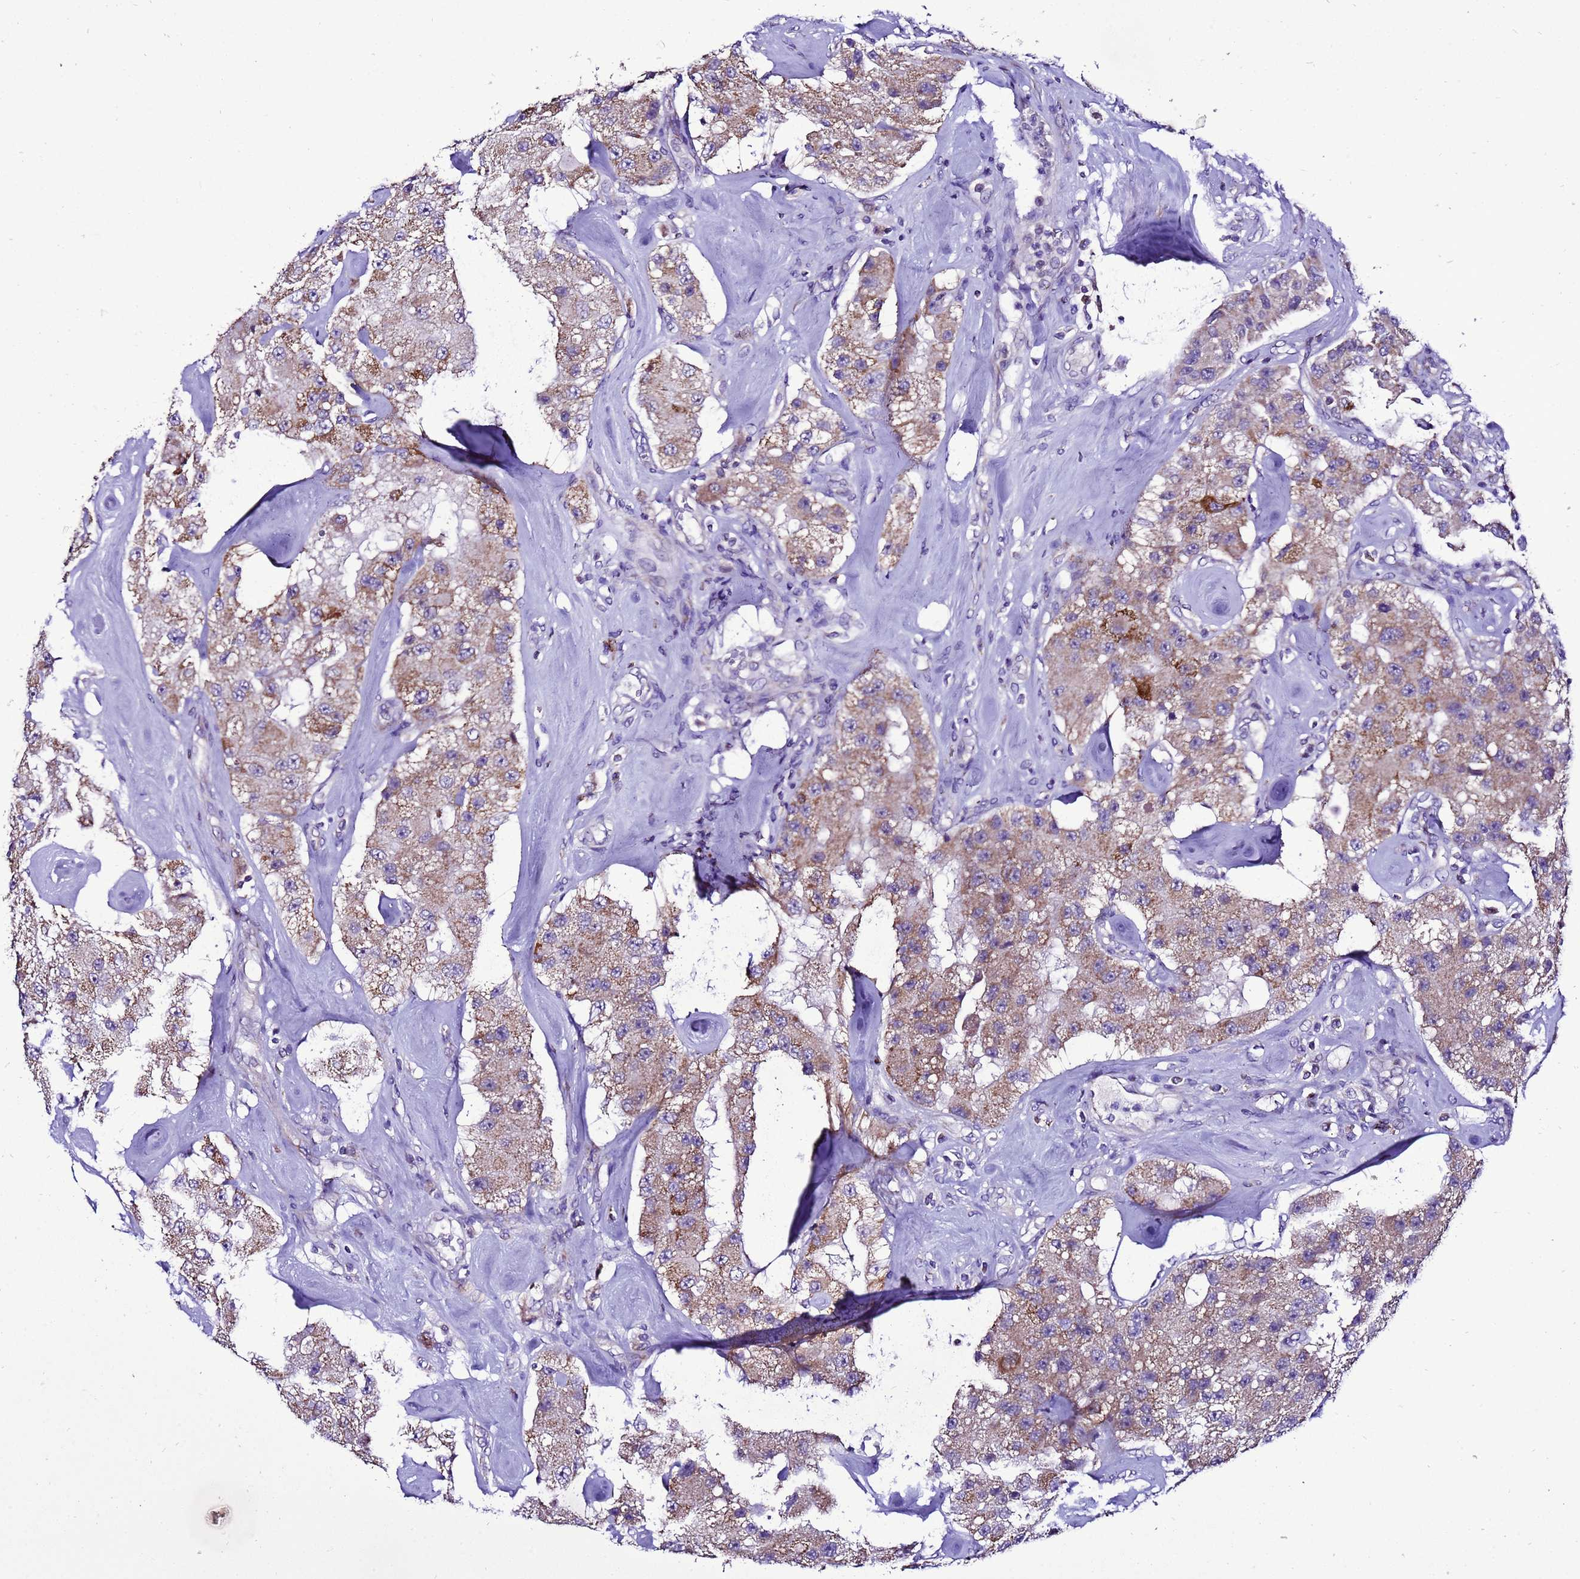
{"staining": {"intensity": "moderate", "quantity": ">75%", "location": "cytoplasmic/membranous"}, "tissue": "carcinoid", "cell_type": "Tumor cells", "image_type": "cancer", "snomed": [{"axis": "morphology", "description": "Carcinoid, malignant, NOS"}, {"axis": "topography", "description": "Pancreas"}], "caption": "Protein expression analysis of carcinoid exhibits moderate cytoplasmic/membranous expression in approximately >75% of tumor cells.", "gene": "DPH6", "patient": {"sex": "male", "age": 41}}